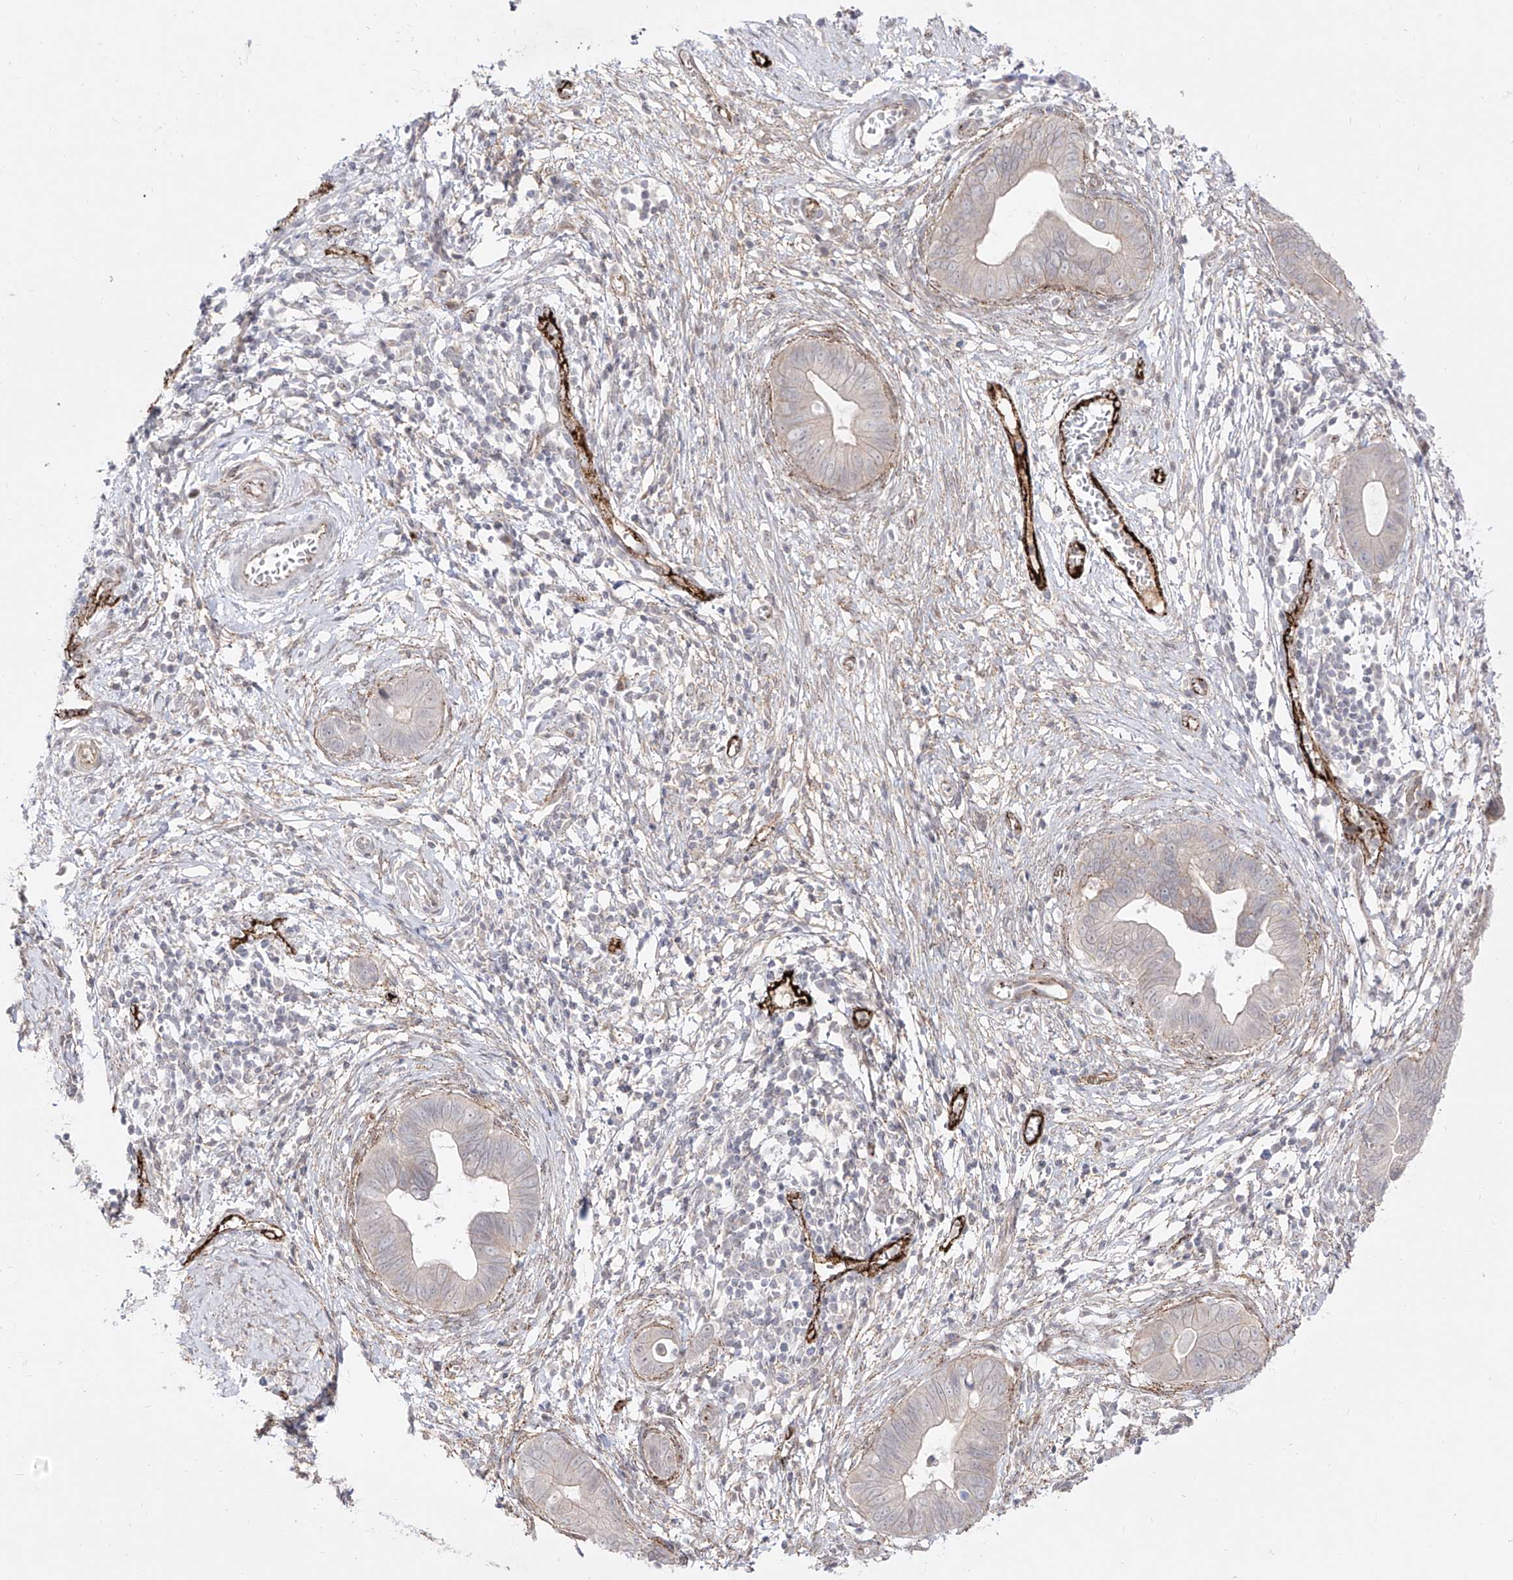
{"staining": {"intensity": "weak", "quantity": "<25%", "location": "cytoplasmic/membranous"}, "tissue": "cervical cancer", "cell_type": "Tumor cells", "image_type": "cancer", "snomed": [{"axis": "morphology", "description": "Adenocarcinoma, NOS"}, {"axis": "topography", "description": "Cervix"}], "caption": "A photomicrograph of human adenocarcinoma (cervical) is negative for staining in tumor cells.", "gene": "ZGRF1", "patient": {"sex": "female", "age": 44}}